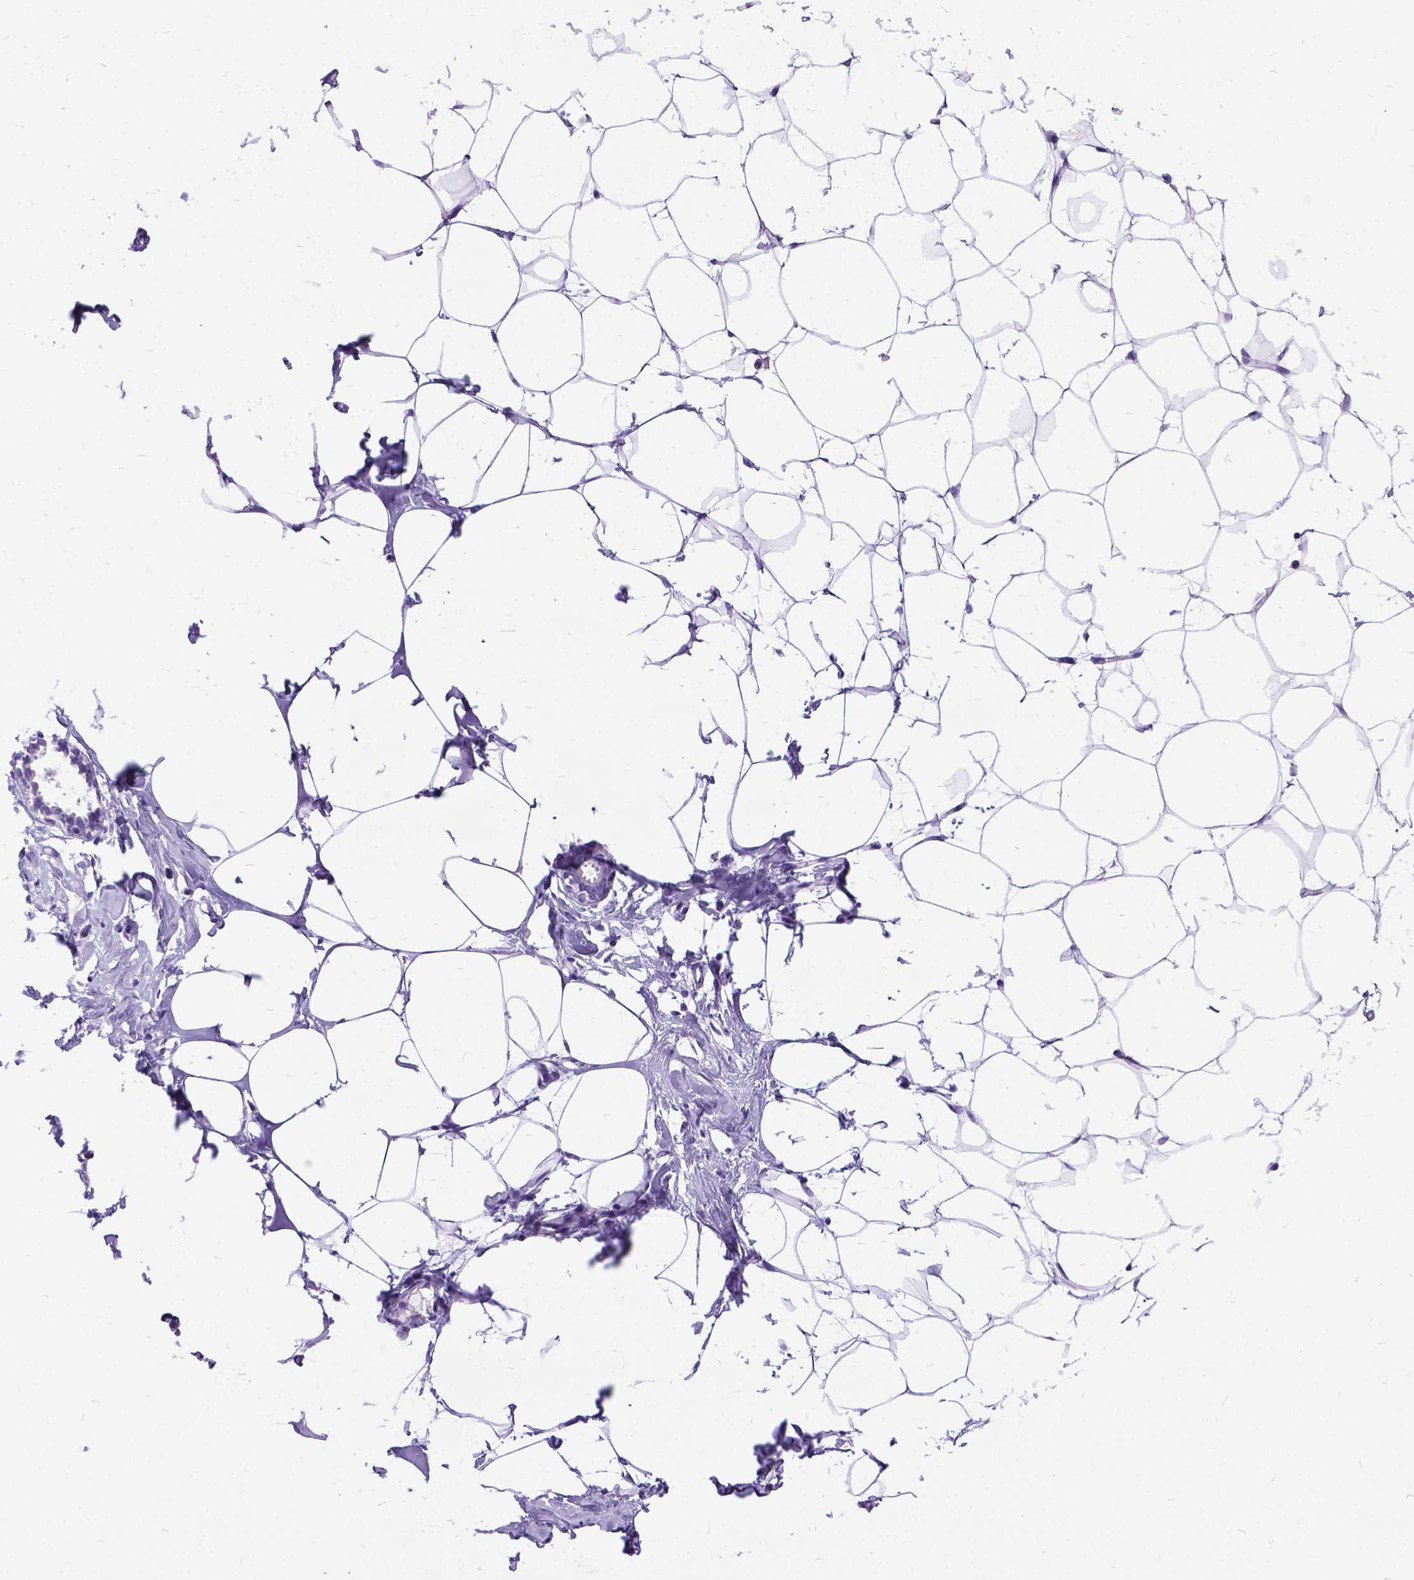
{"staining": {"intensity": "negative", "quantity": "none", "location": "none"}, "tissue": "breast", "cell_type": "Adipocytes", "image_type": "normal", "snomed": [{"axis": "morphology", "description": "Normal tissue, NOS"}, {"axis": "topography", "description": "Breast"}], "caption": "An image of human breast is negative for staining in adipocytes. (DAB (3,3'-diaminobenzidine) immunohistochemistry (IHC), high magnification).", "gene": "ENSG00000254979", "patient": {"sex": "female", "age": 27}}